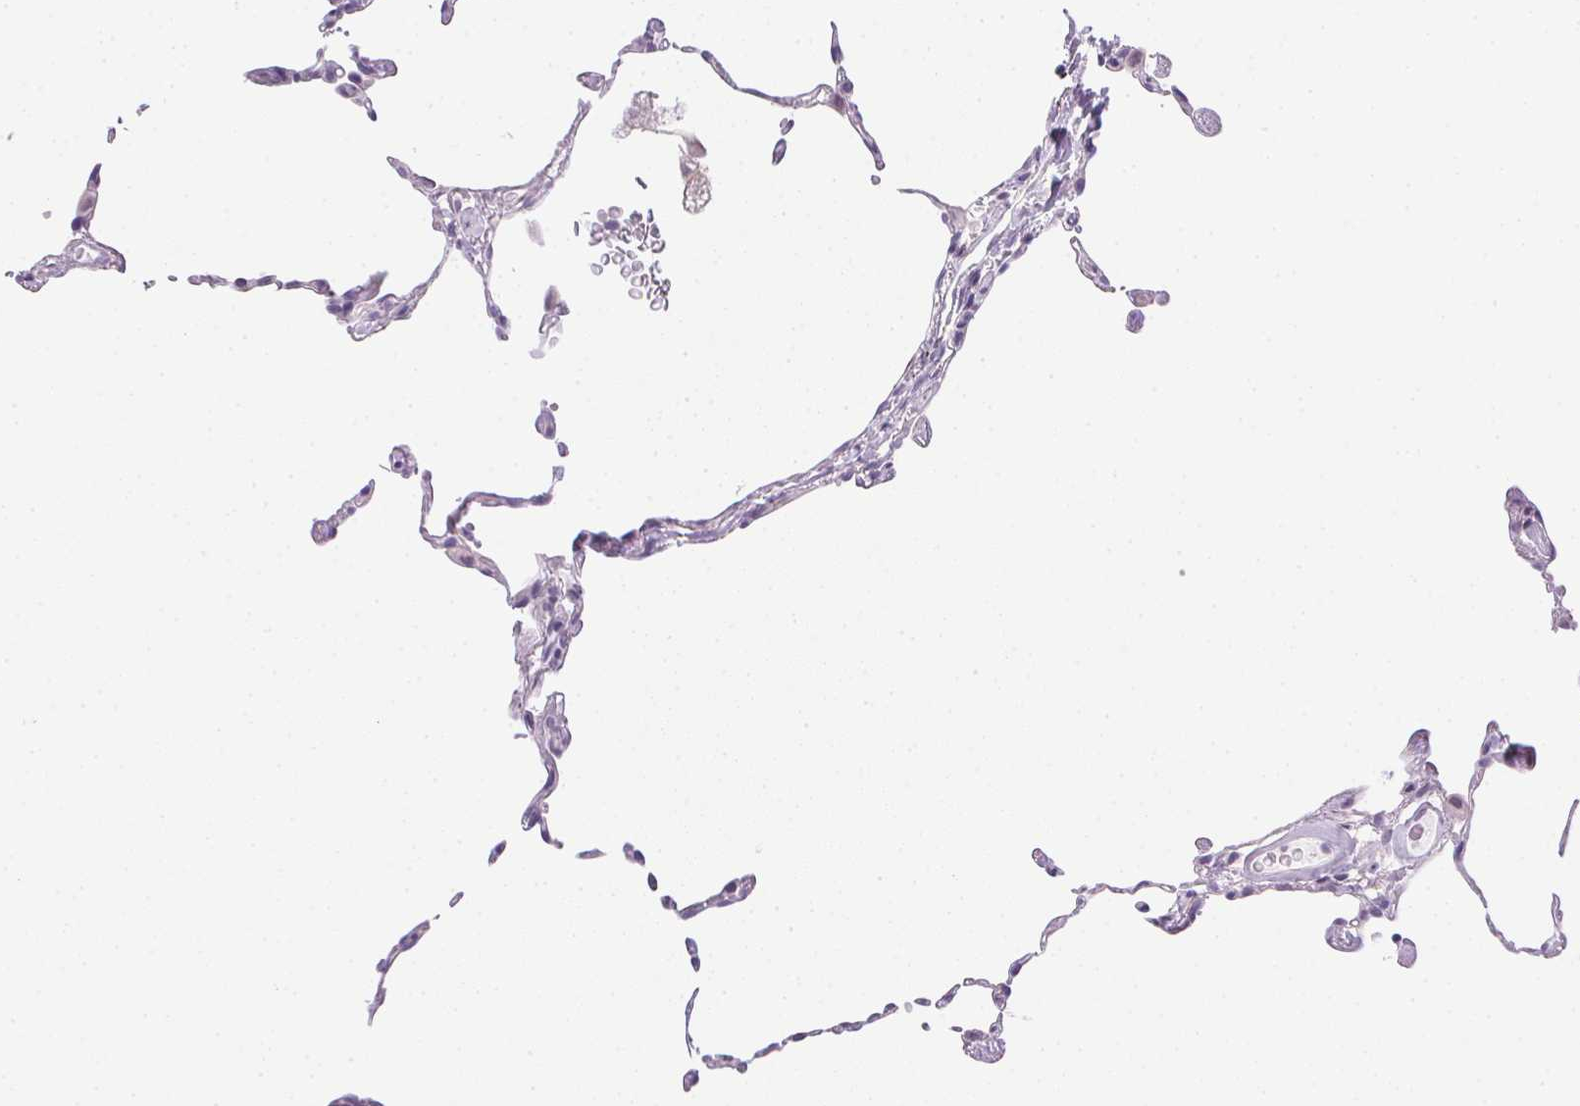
{"staining": {"intensity": "negative", "quantity": "none", "location": "none"}, "tissue": "lung", "cell_type": "Alveolar cells", "image_type": "normal", "snomed": [{"axis": "morphology", "description": "Normal tissue, NOS"}, {"axis": "topography", "description": "Lung"}], "caption": "DAB immunohistochemical staining of normal human lung reveals no significant staining in alveolar cells. The staining is performed using DAB (3,3'-diaminobenzidine) brown chromogen with nuclei counter-stained in using hematoxylin.", "gene": "PRL", "patient": {"sex": "female", "age": 57}}